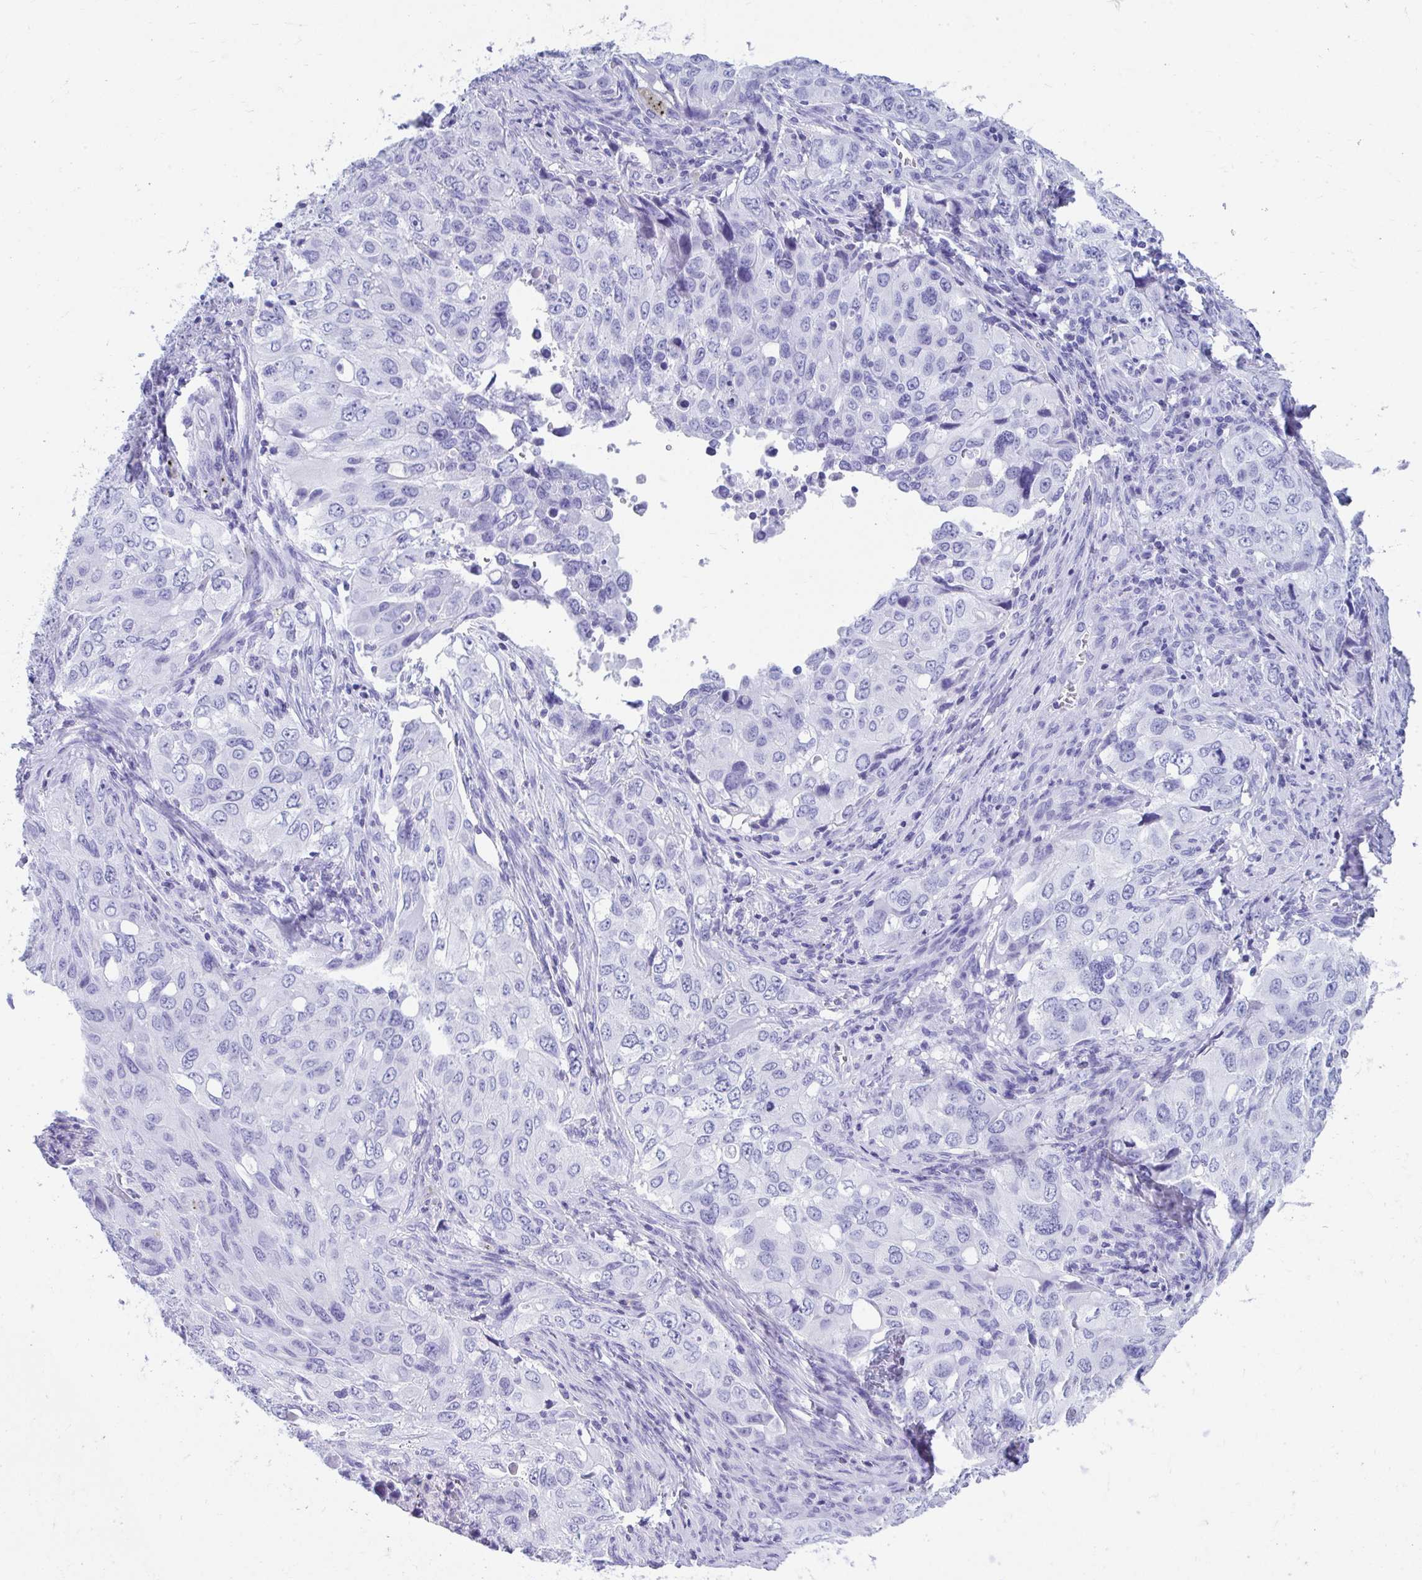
{"staining": {"intensity": "negative", "quantity": "none", "location": "none"}, "tissue": "lung cancer", "cell_type": "Tumor cells", "image_type": "cancer", "snomed": [{"axis": "morphology", "description": "Adenocarcinoma, NOS"}, {"axis": "morphology", "description": "Adenocarcinoma, metastatic, NOS"}, {"axis": "topography", "description": "Lymph node"}, {"axis": "topography", "description": "Lung"}], "caption": "Histopathology image shows no significant protein positivity in tumor cells of lung cancer.", "gene": "HGD", "patient": {"sex": "female", "age": 42}}